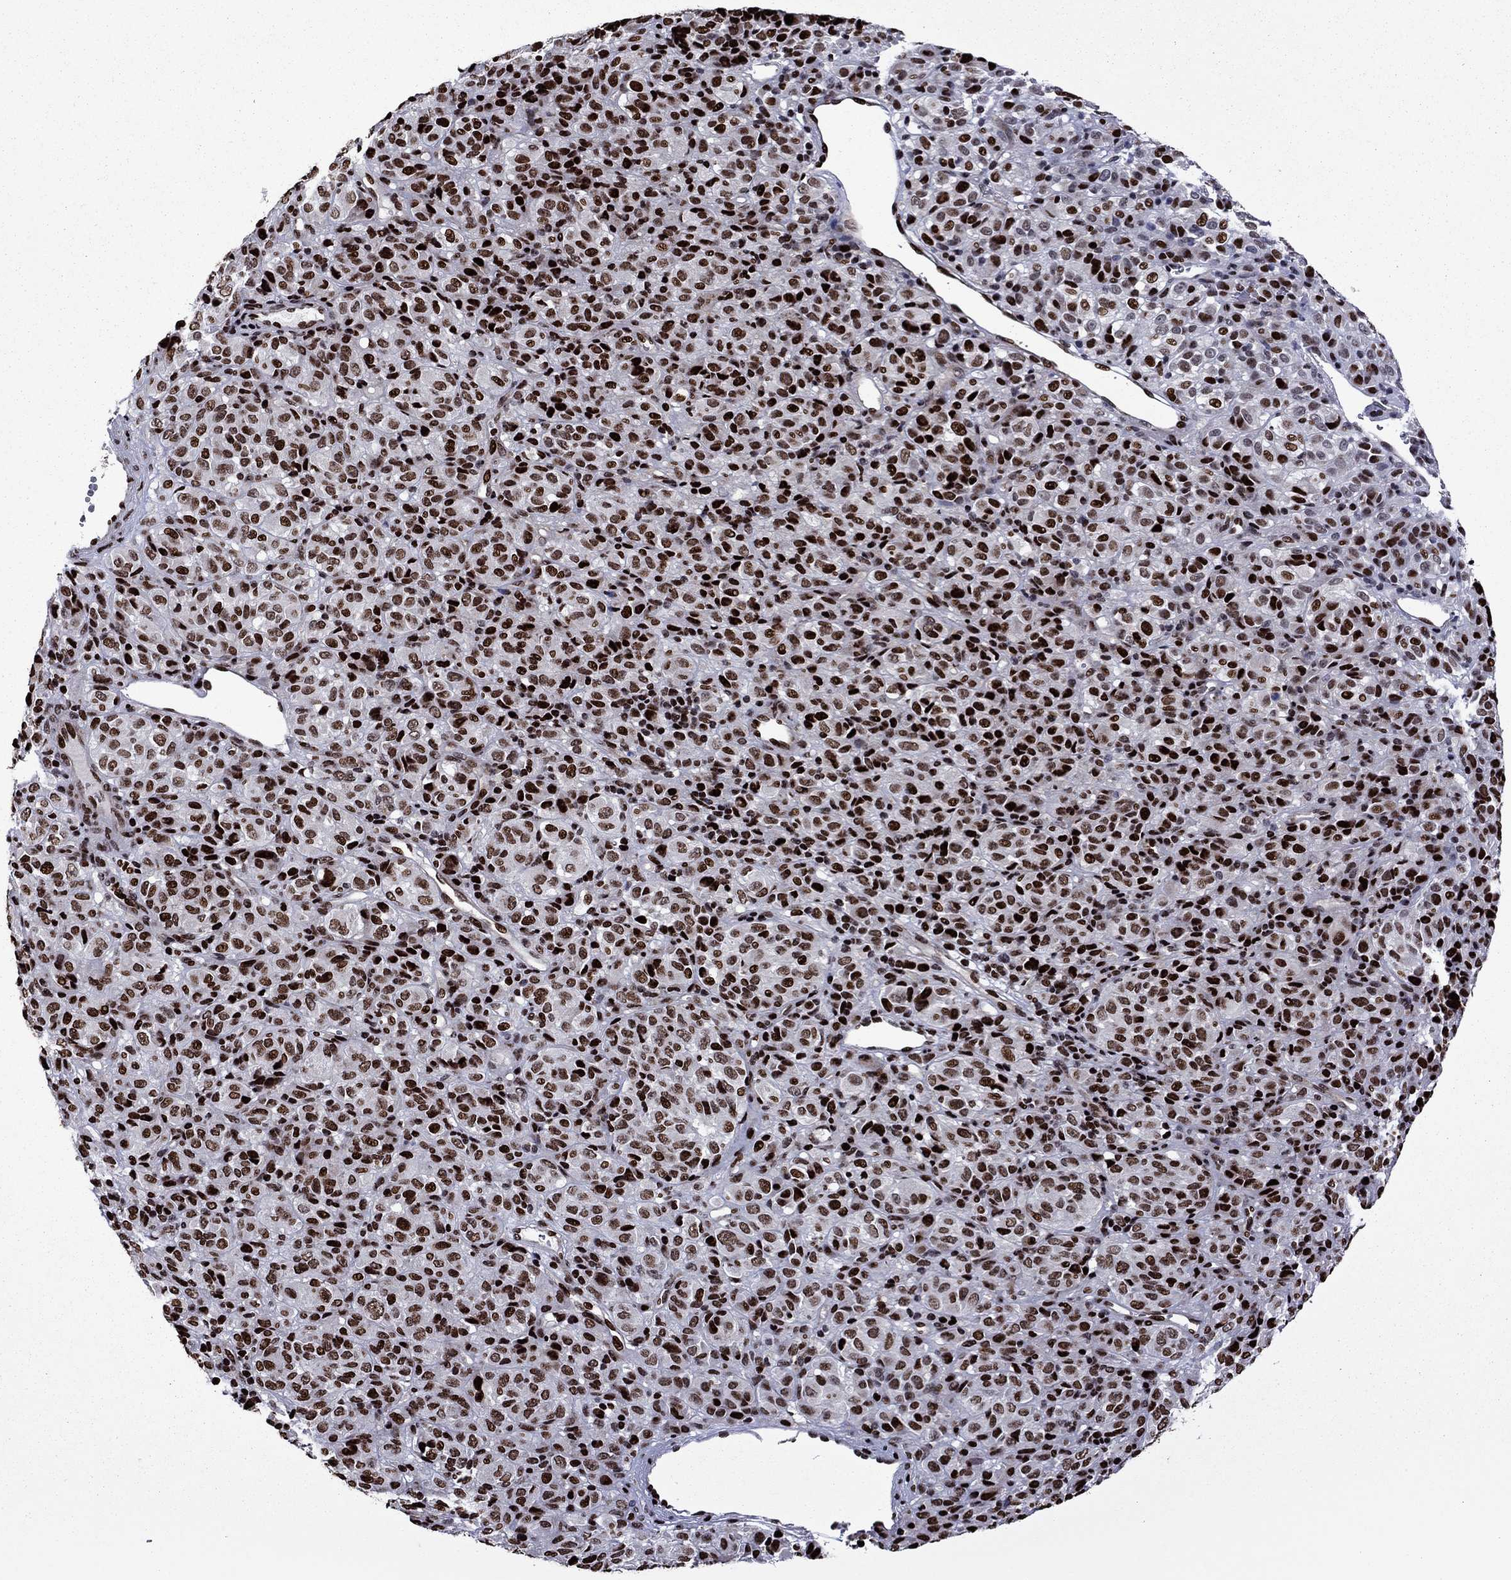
{"staining": {"intensity": "strong", "quantity": ">75%", "location": "nuclear"}, "tissue": "melanoma", "cell_type": "Tumor cells", "image_type": "cancer", "snomed": [{"axis": "morphology", "description": "Malignant melanoma, Metastatic site"}, {"axis": "topography", "description": "Brain"}], "caption": "IHC of malignant melanoma (metastatic site) reveals high levels of strong nuclear positivity in about >75% of tumor cells. (Brightfield microscopy of DAB IHC at high magnification).", "gene": "LIMK1", "patient": {"sex": "female", "age": 56}}